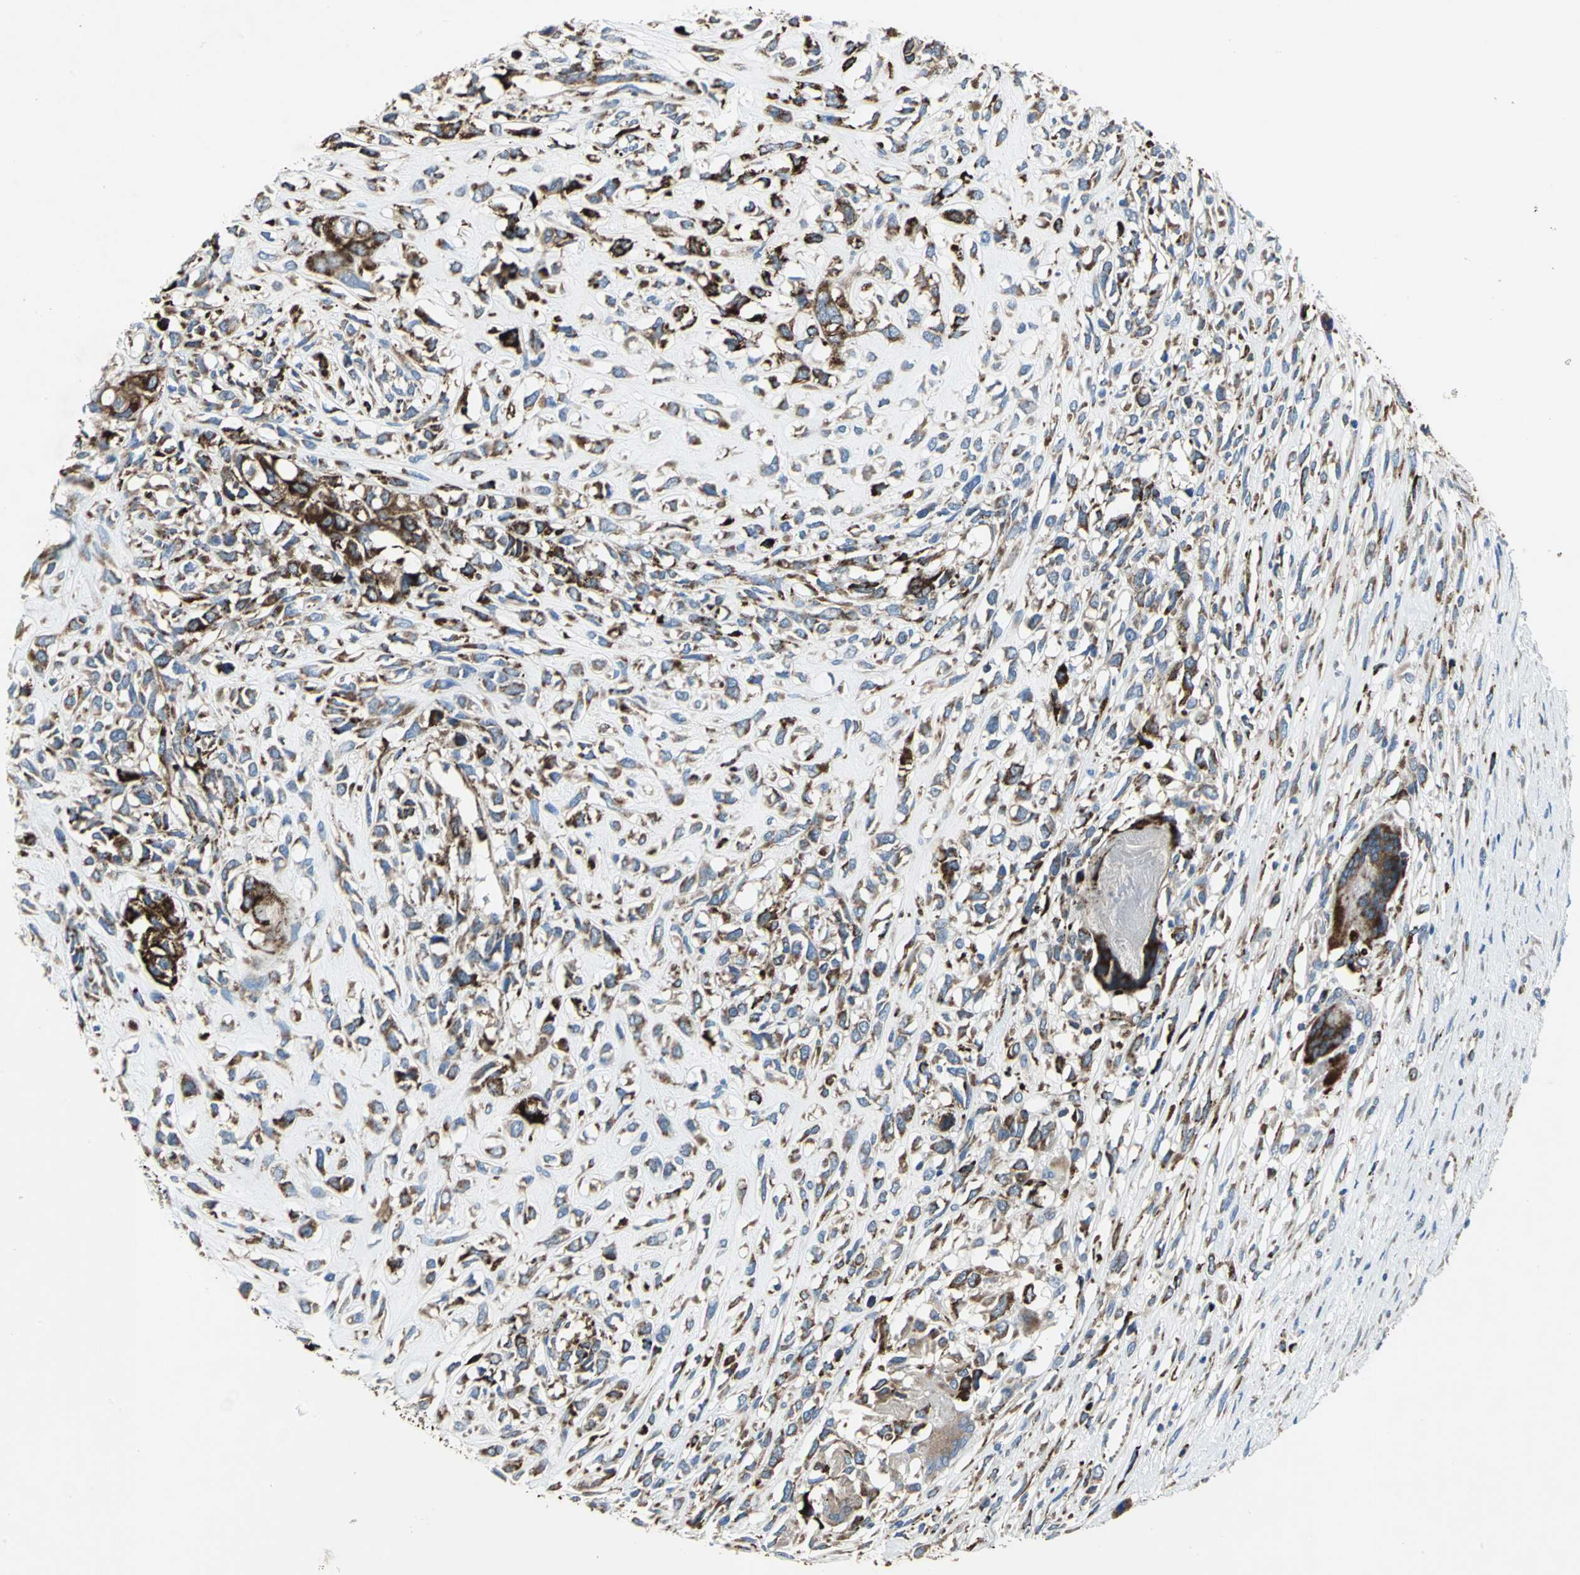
{"staining": {"intensity": "strong", "quantity": ">75%", "location": "cytoplasmic/membranous"}, "tissue": "head and neck cancer", "cell_type": "Tumor cells", "image_type": "cancer", "snomed": [{"axis": "morphology", "description": "Necrosis, NOS"}, {"axis": "morphology", "description": "Neoplasm, malignant, NOS"}, {"axis": "topography", "description": "Salivary gland"}, {"axis": "topography", "description": "Head-Neck"}], "caption": "High-magnification brightfield microscopy of head and neck cancer (malignant neoplasm) stained with DAB (3,3'-diaminobenzidine) (brown) and counterstained with hematoxylin (blue). tumor cells exhibit strong cytoplasmic/membranous expression is present in approximately>75% of cells.", "gene": "TULP4", "patient": {"sex": "male", "age": 43}}